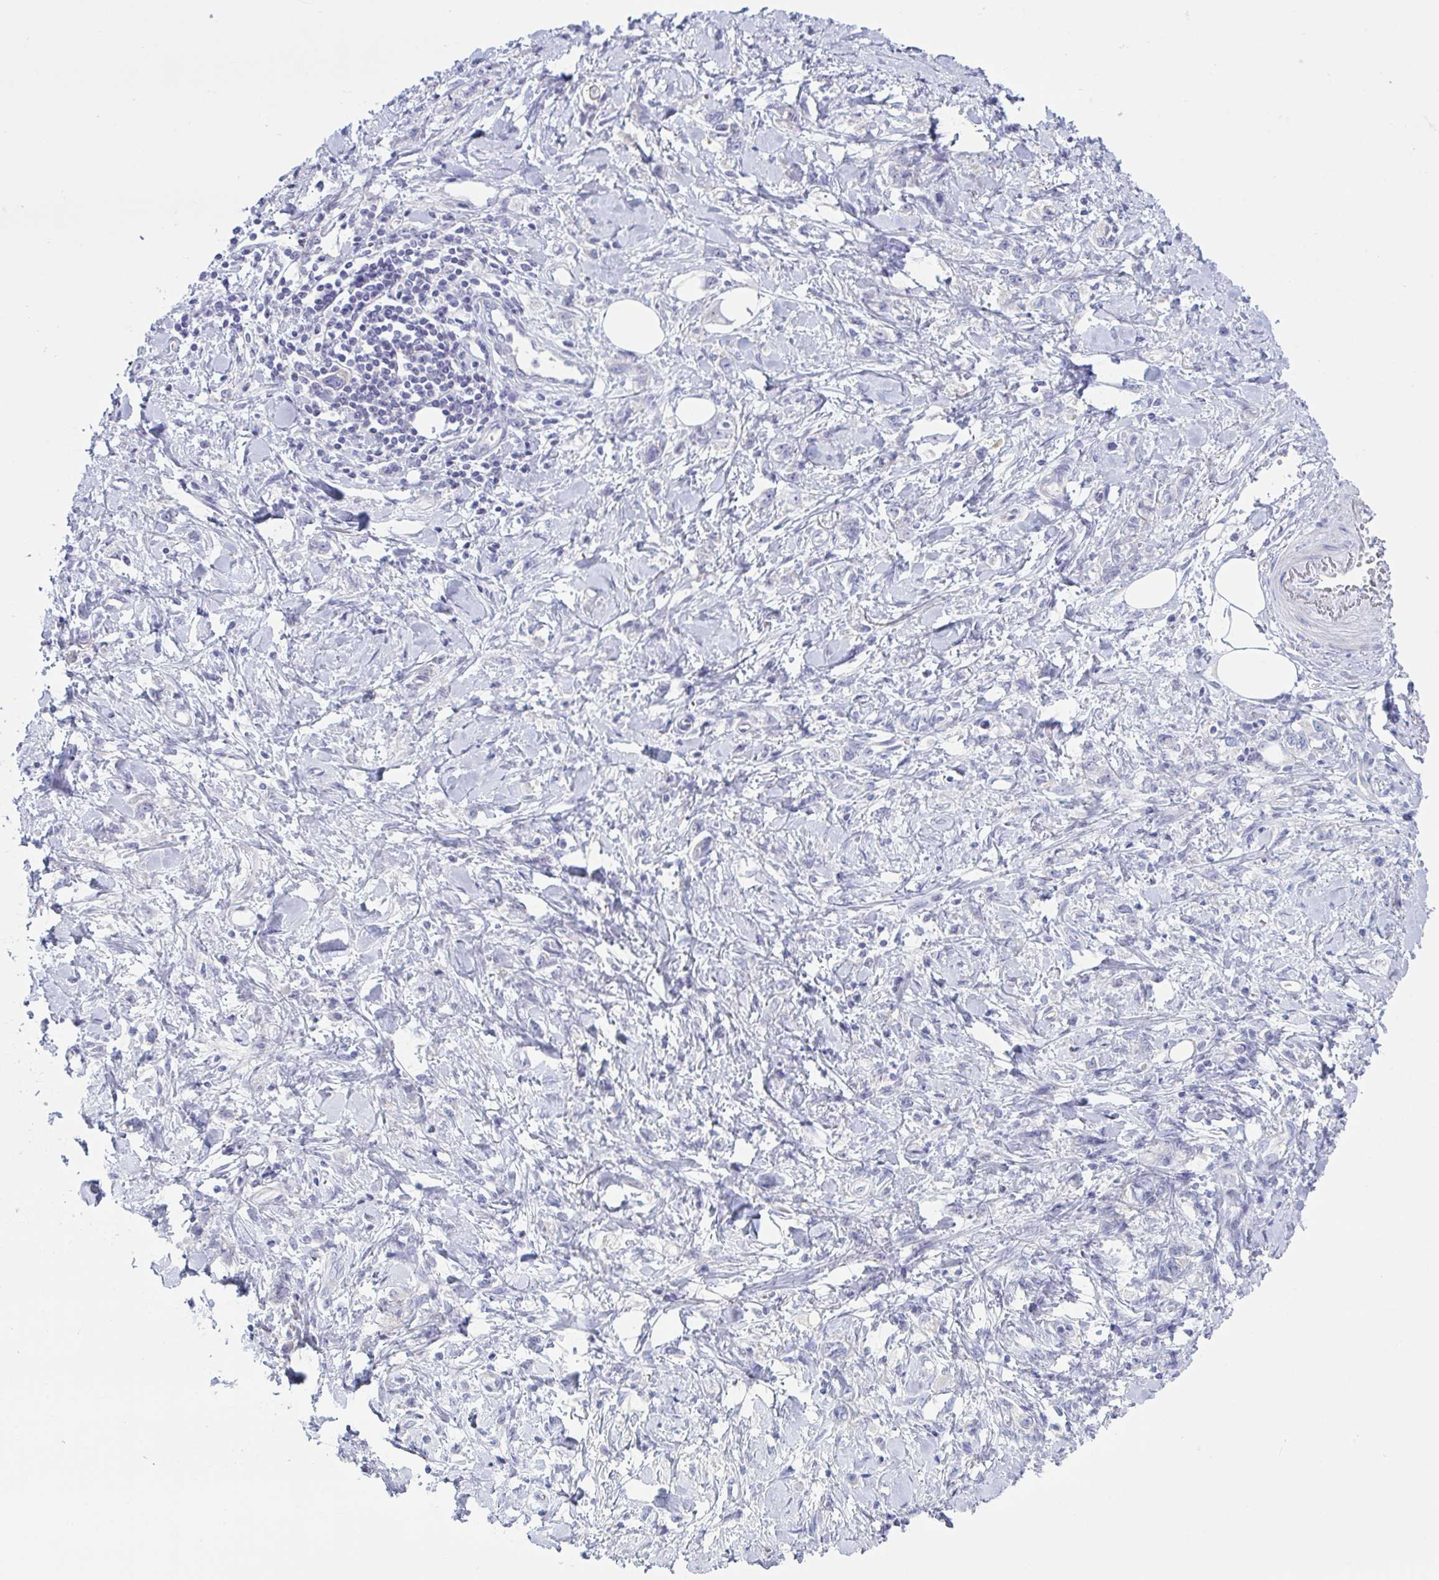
{"staining": {"intensity": "negative", "quantity": "none", "location": "none"}, "tissue": "stomach cancer", "cell_type": "Tumor cells", "image_type": "cancer", "snomed": [{"axis": "morphology", "description": "Adenocarcinoma, NOS"}, {"axis": "topography", "description": "Stomach"}], "caption": "This is an IHC histopathology image of stomach adenocarcinoma. There is no staining in tumor cells.", "gene": "NAA30", "patient": {"sex": "female", "age": 76}}